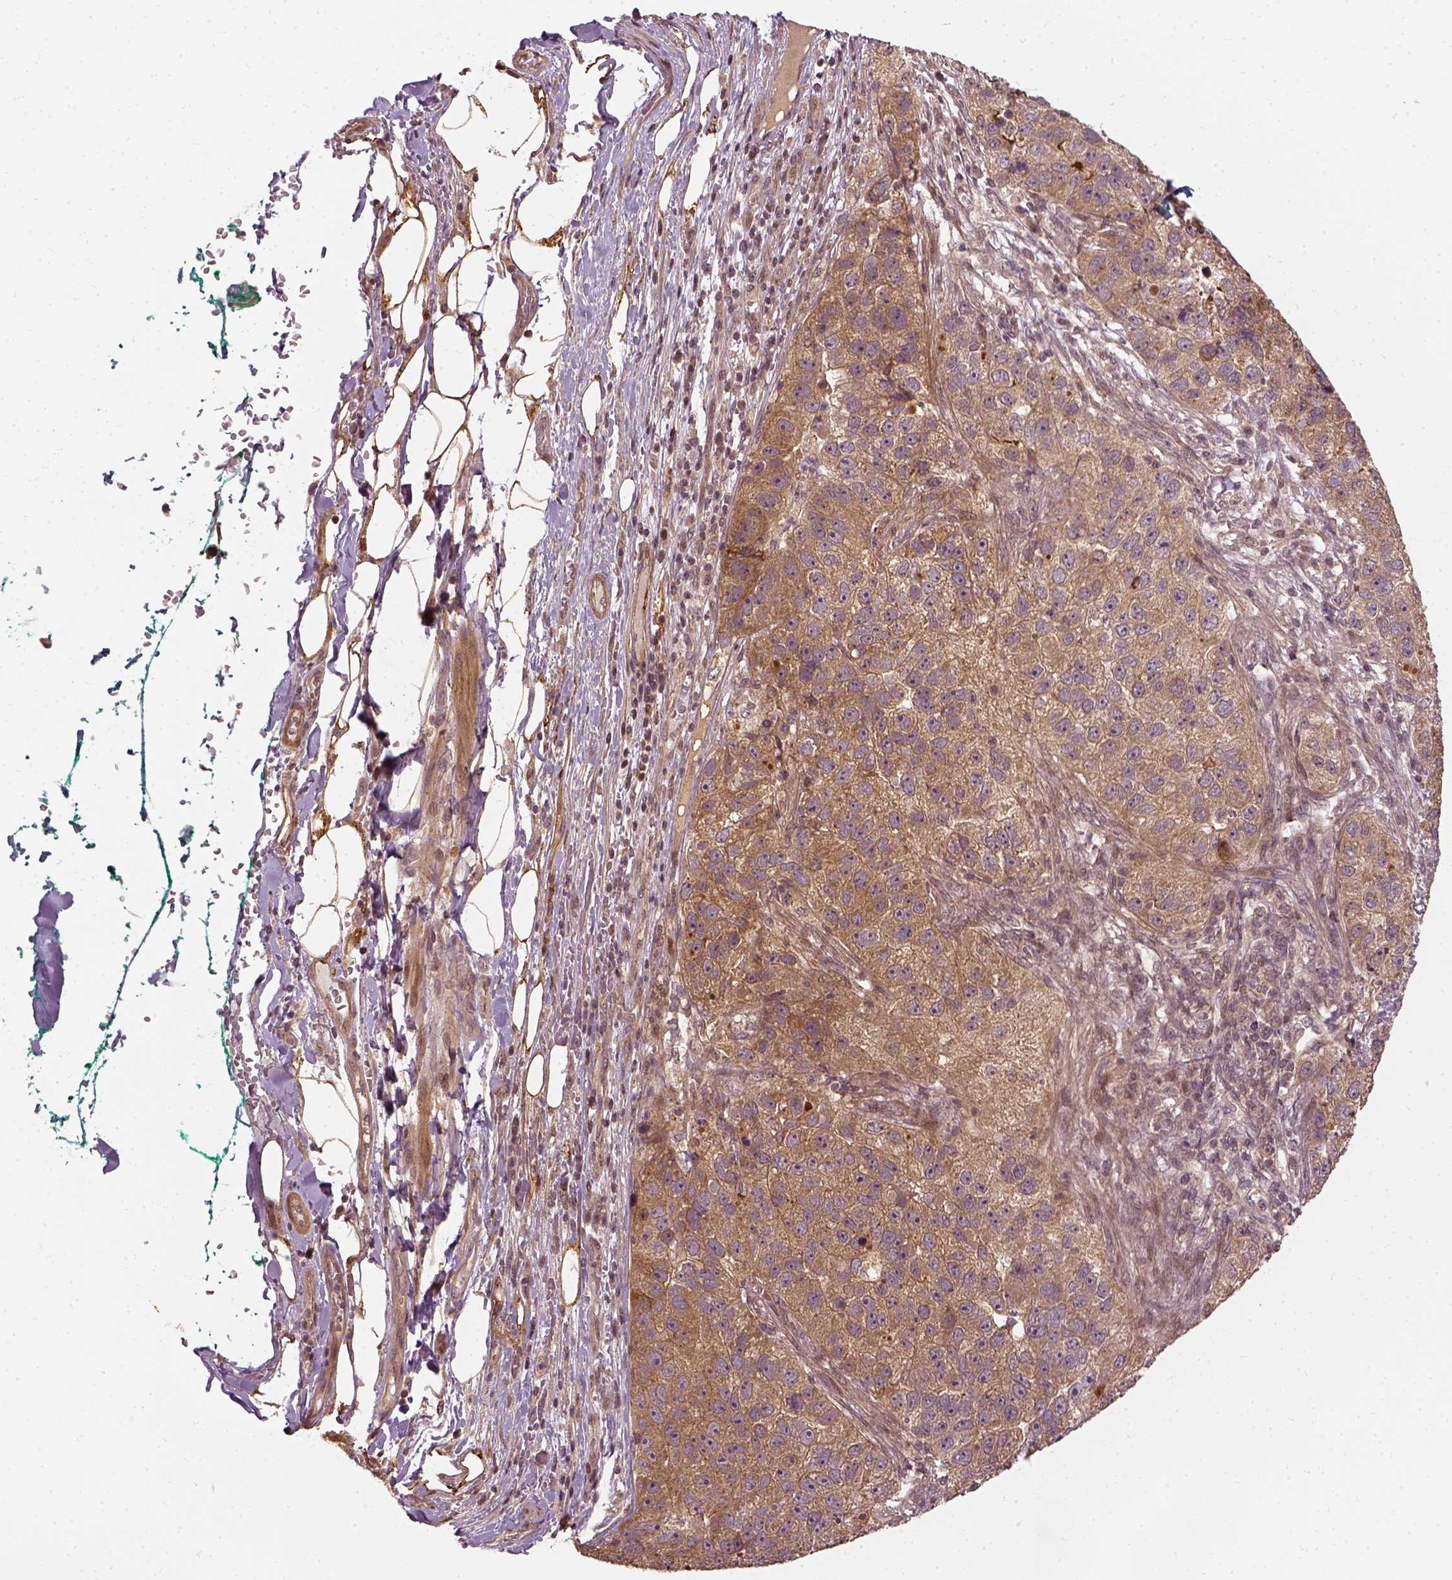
{"staining": {"intensity": "moderate", "quantity": ">75%", "location": "cytoplasmic/membranous"}, "tissue": "pancreatic cancer", "cell_type": "Tumor cells", "image_type": "cancer", "snomed": [{"axis": "morphology", "description": "Adenocarcinoma, NOS"}, {"axis": "topography", "description": "Pancreas"}], "caption": "Brown immunohistochemical staining in pancreatic adenocarcinoma exhibits moderate cytoplasmic/membranous expression in approximately >75% of tumor cells. Immunohistochemistry stains the protein of interest in brown and the nuclei are stained blue.", "gene": "VEGFA", "patient": {"sex": "female", "age": 61}}